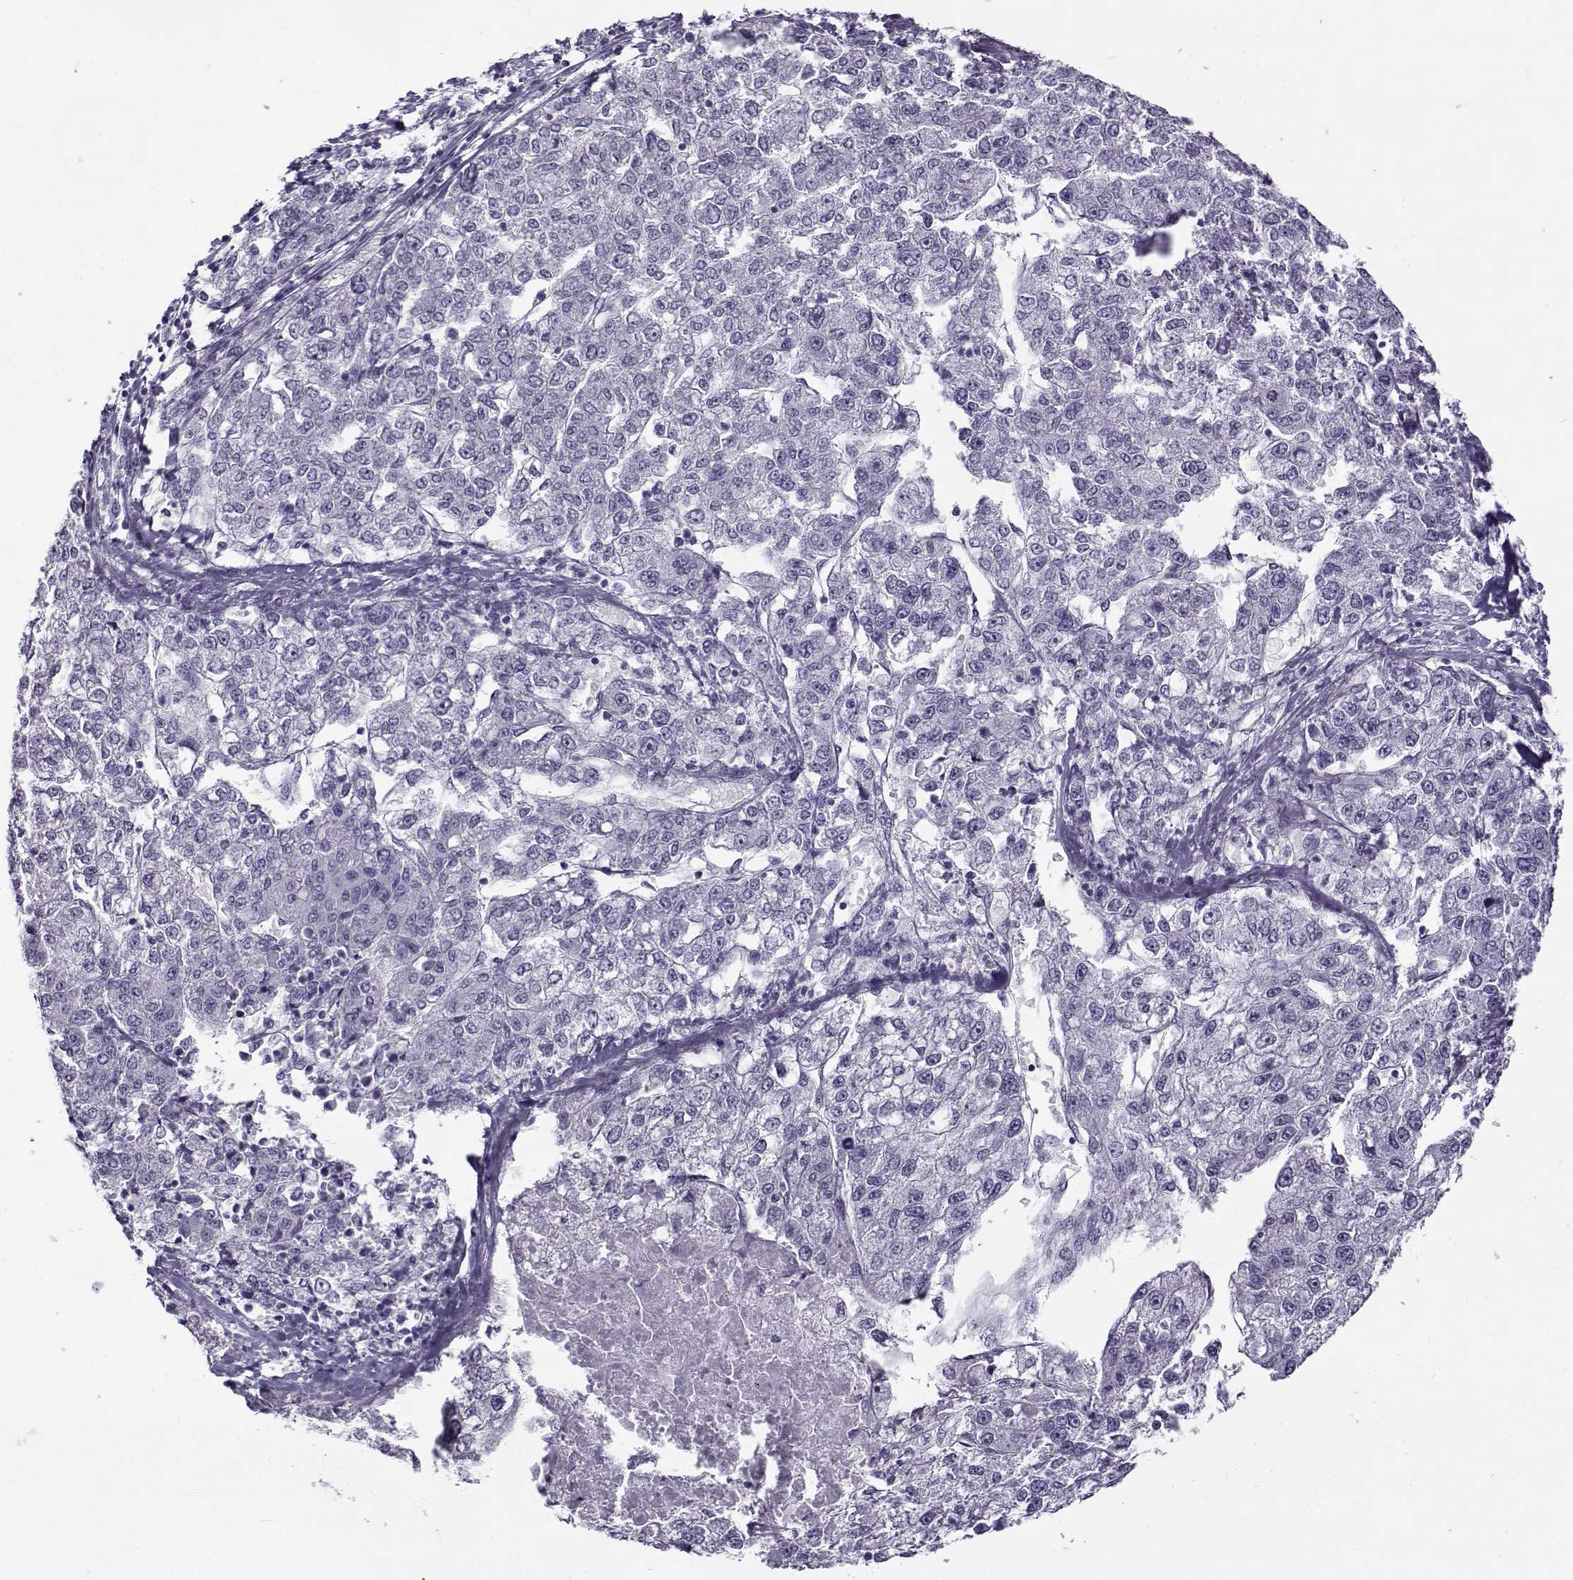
{"staining": {"intensity": "negative", "quantity": "none", "location": "none"}, "tissue": "liver cancer", "cell_type": "Tumor cells", "image_type": "cancer", "snomed": [{"axis": "morphology", "description": "Carcinoma, Hepatocellular, NOS"}, {"axis": "topography", "description": "Liver"}], "caption": "Human liver cancer stained for a protein using immunohistochemistry (IHC) shows no positivity in tumor cells.", "gene": "TEX55", "patient": {"sex": "male", "age": 56}}